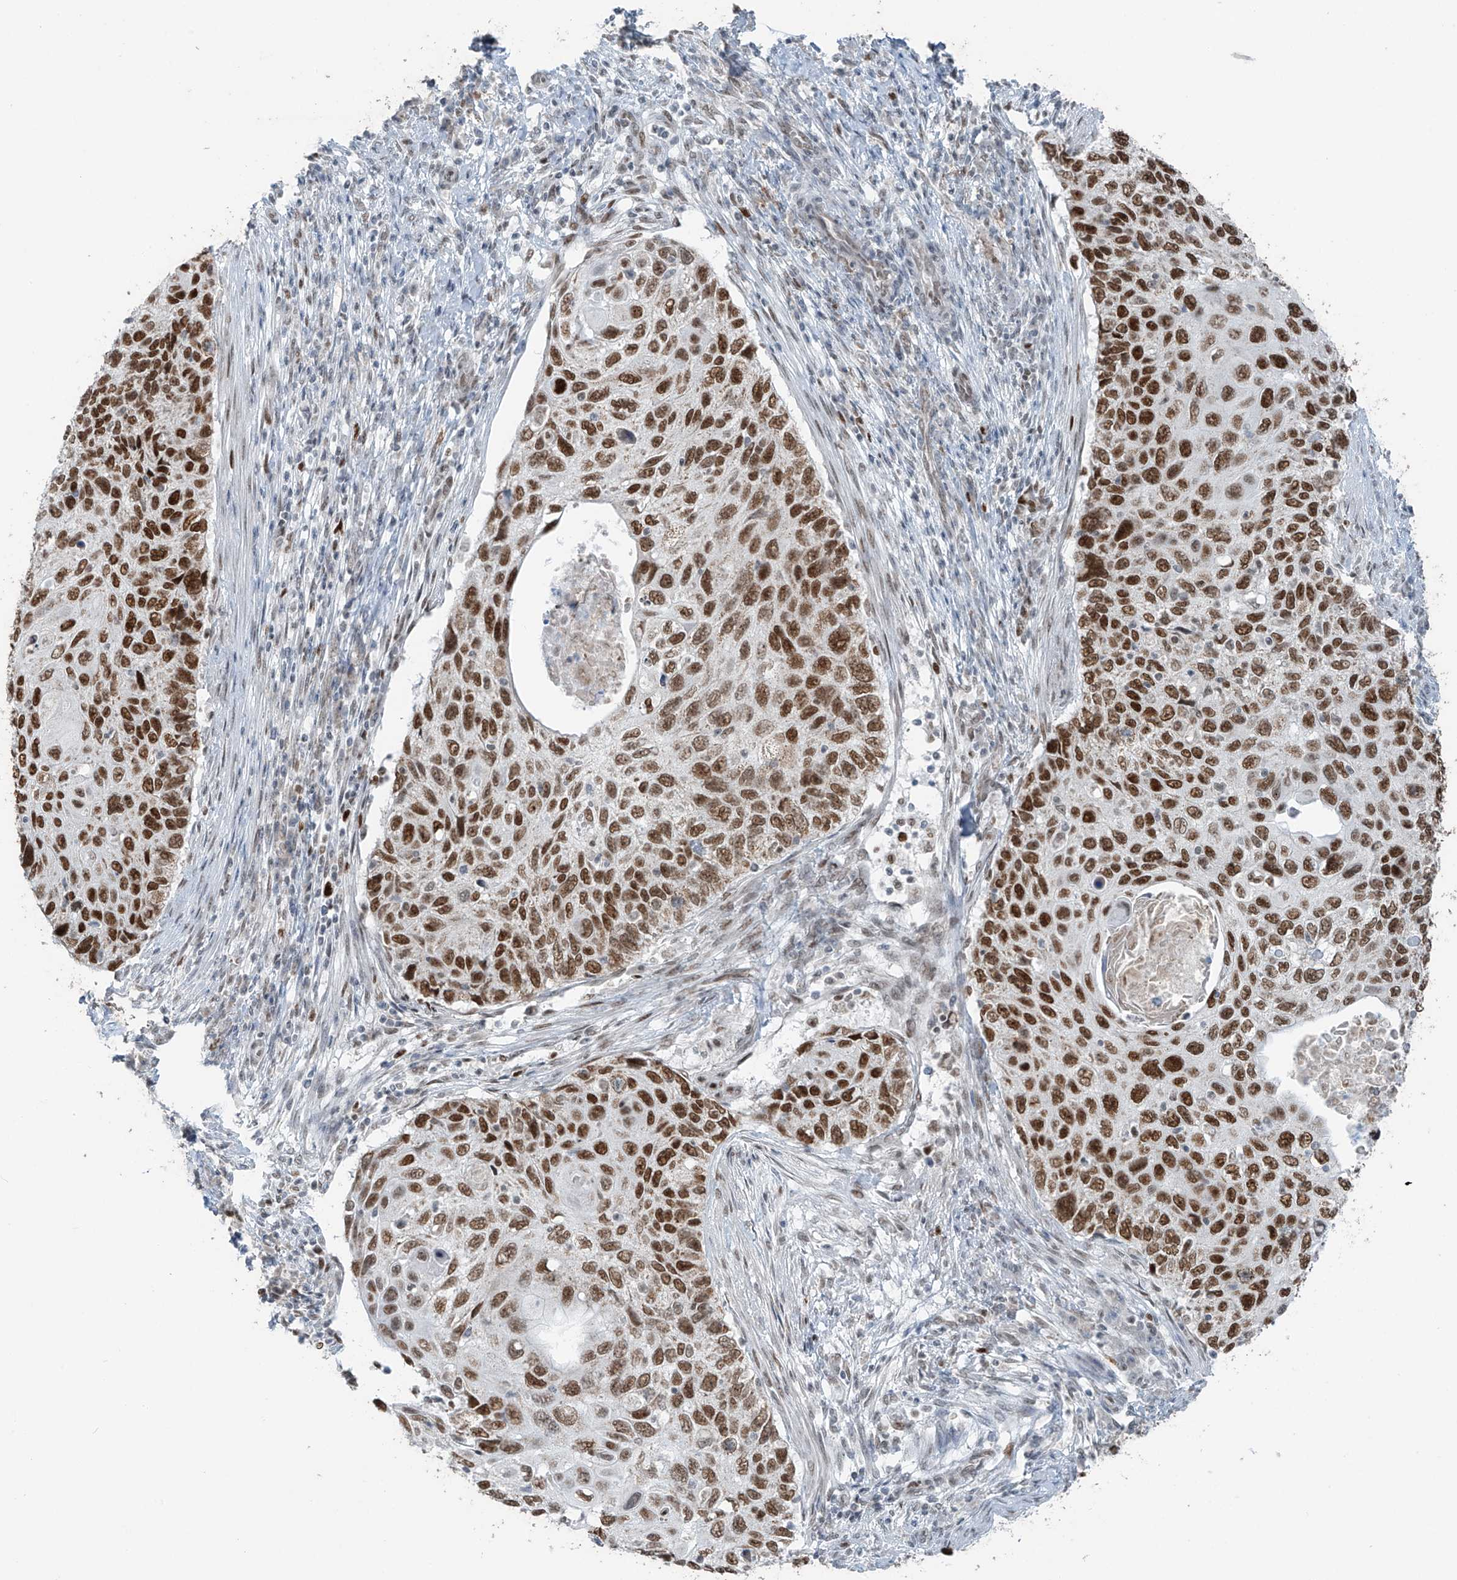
{"staining": {"intensity": "strong", "quantity": ">75%", "location": "nuclear"}, "tissue": "cervical cancer", "cell_type": "Tumor cells", "image_type": "cancer", "snomed": [{"axis": "morphology", "description": "Squamous cell carcinoma, NOS"}, {"axis": "topography", "description": "Cervix"}], "caption": "Immunohistochemical staining of human cervical cancer (squamous cell carcinoma) reveals high levels of strong nuclear positivity in approximately >75% of tumor cells. The protein is shown in brown color, while the nuclei are stained blue.", "gene": "WRNIP1", "patient": {"sex": "female", "age": 70}}